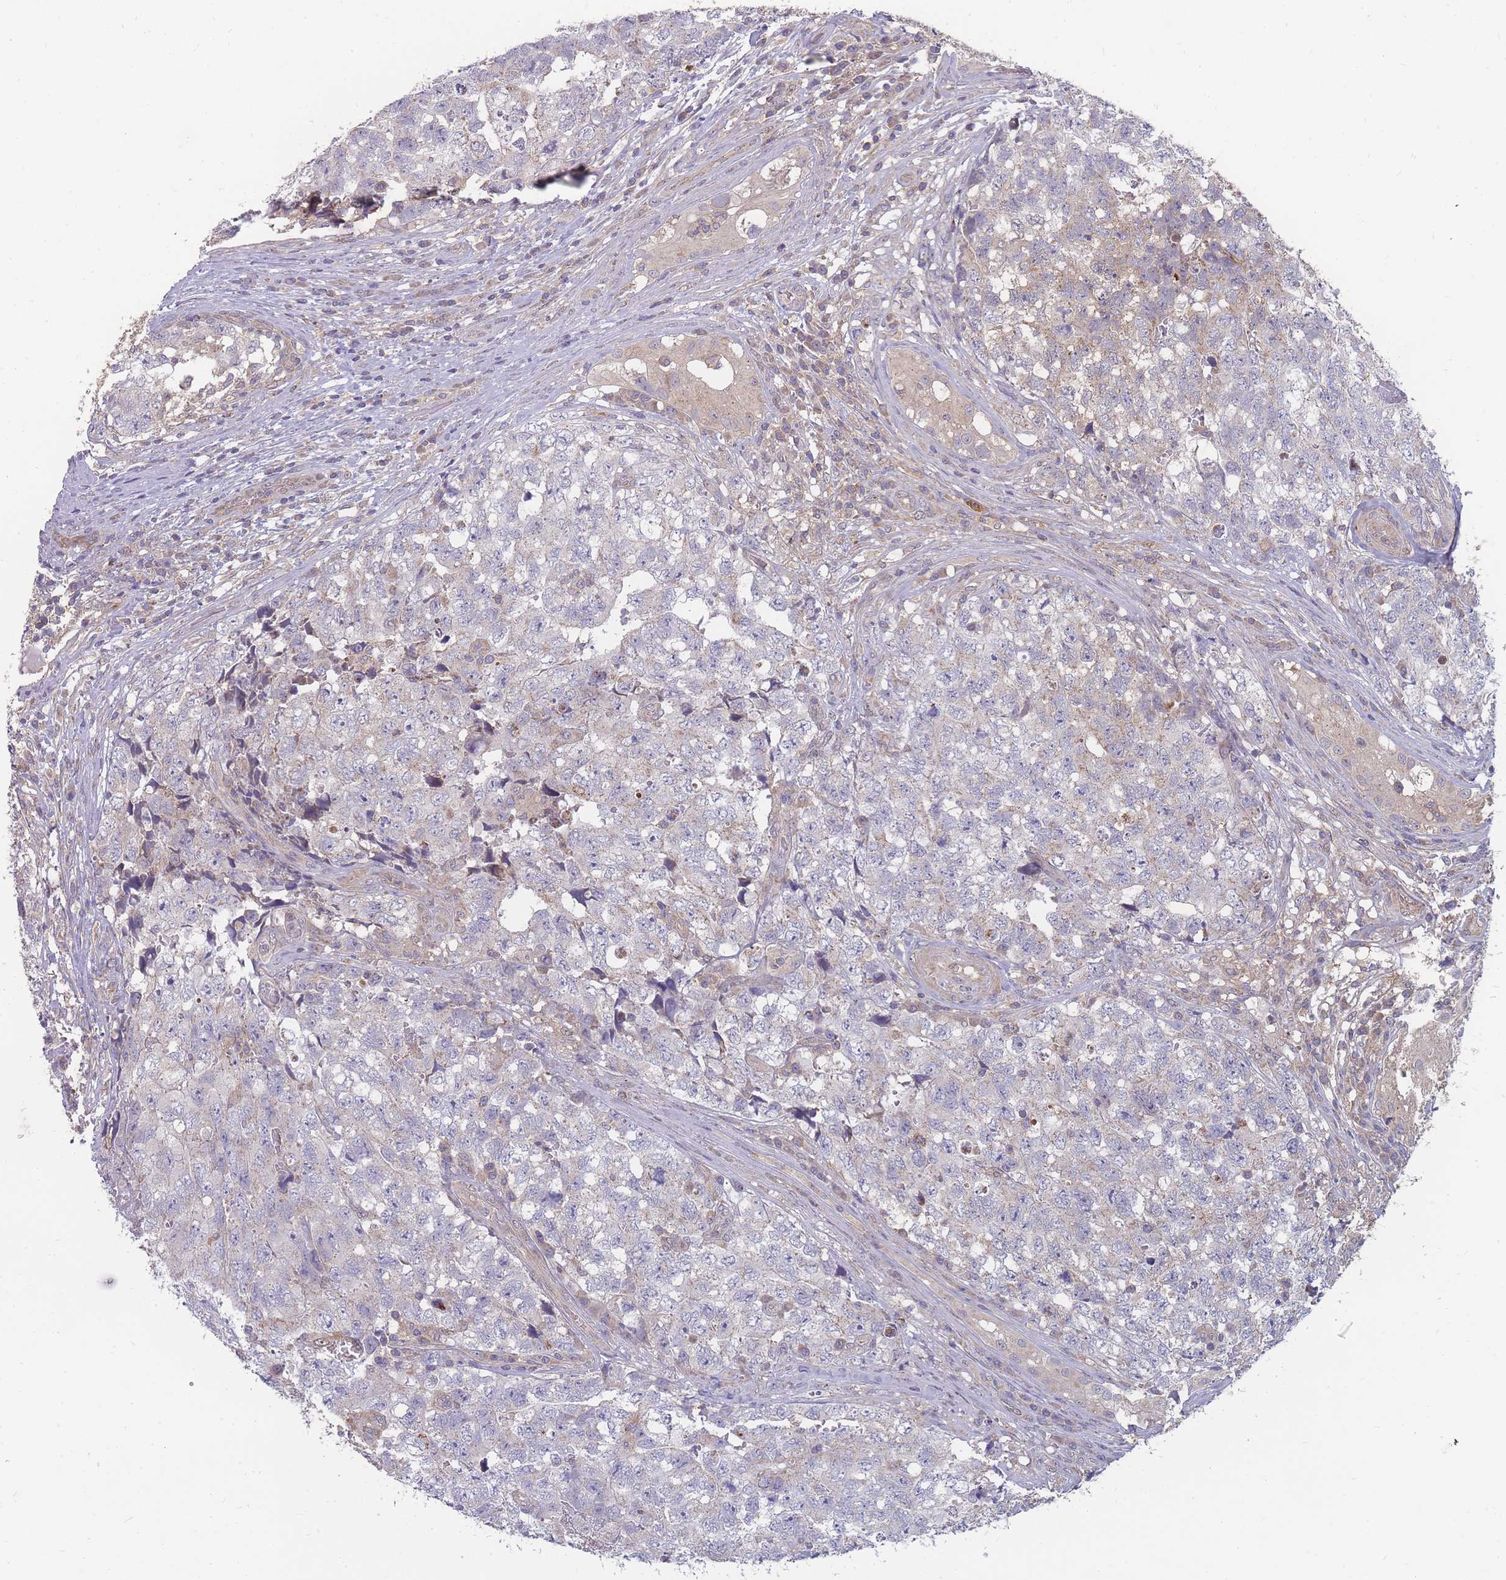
{"staining": {"intensity": "weak", "quantity": "<25%", "location": "cytoplasmic/membranous"}, "tissue": "testis cancer", "cell_type": "Tumor cells", "image_type": "cancer", "snomed": [{"axis": "morphology", "description": "Carcinoma, Embryonal, NOS"}, {"axis": "topography", "description": "Testis"}], "caption": "Immunohistochemistry (IHC) photomicrograph of neoplastic tissue: human testis cancer stained with DAB (3,3'-diaminobenzidine) reveals no significant protein expression in tumor cells. (Brightfield microscopy of DAB immunohistochemistry (IHC) at high magnification).", "gene": "SLC35B4", "patient": {"sex": "male", "age": 31}}